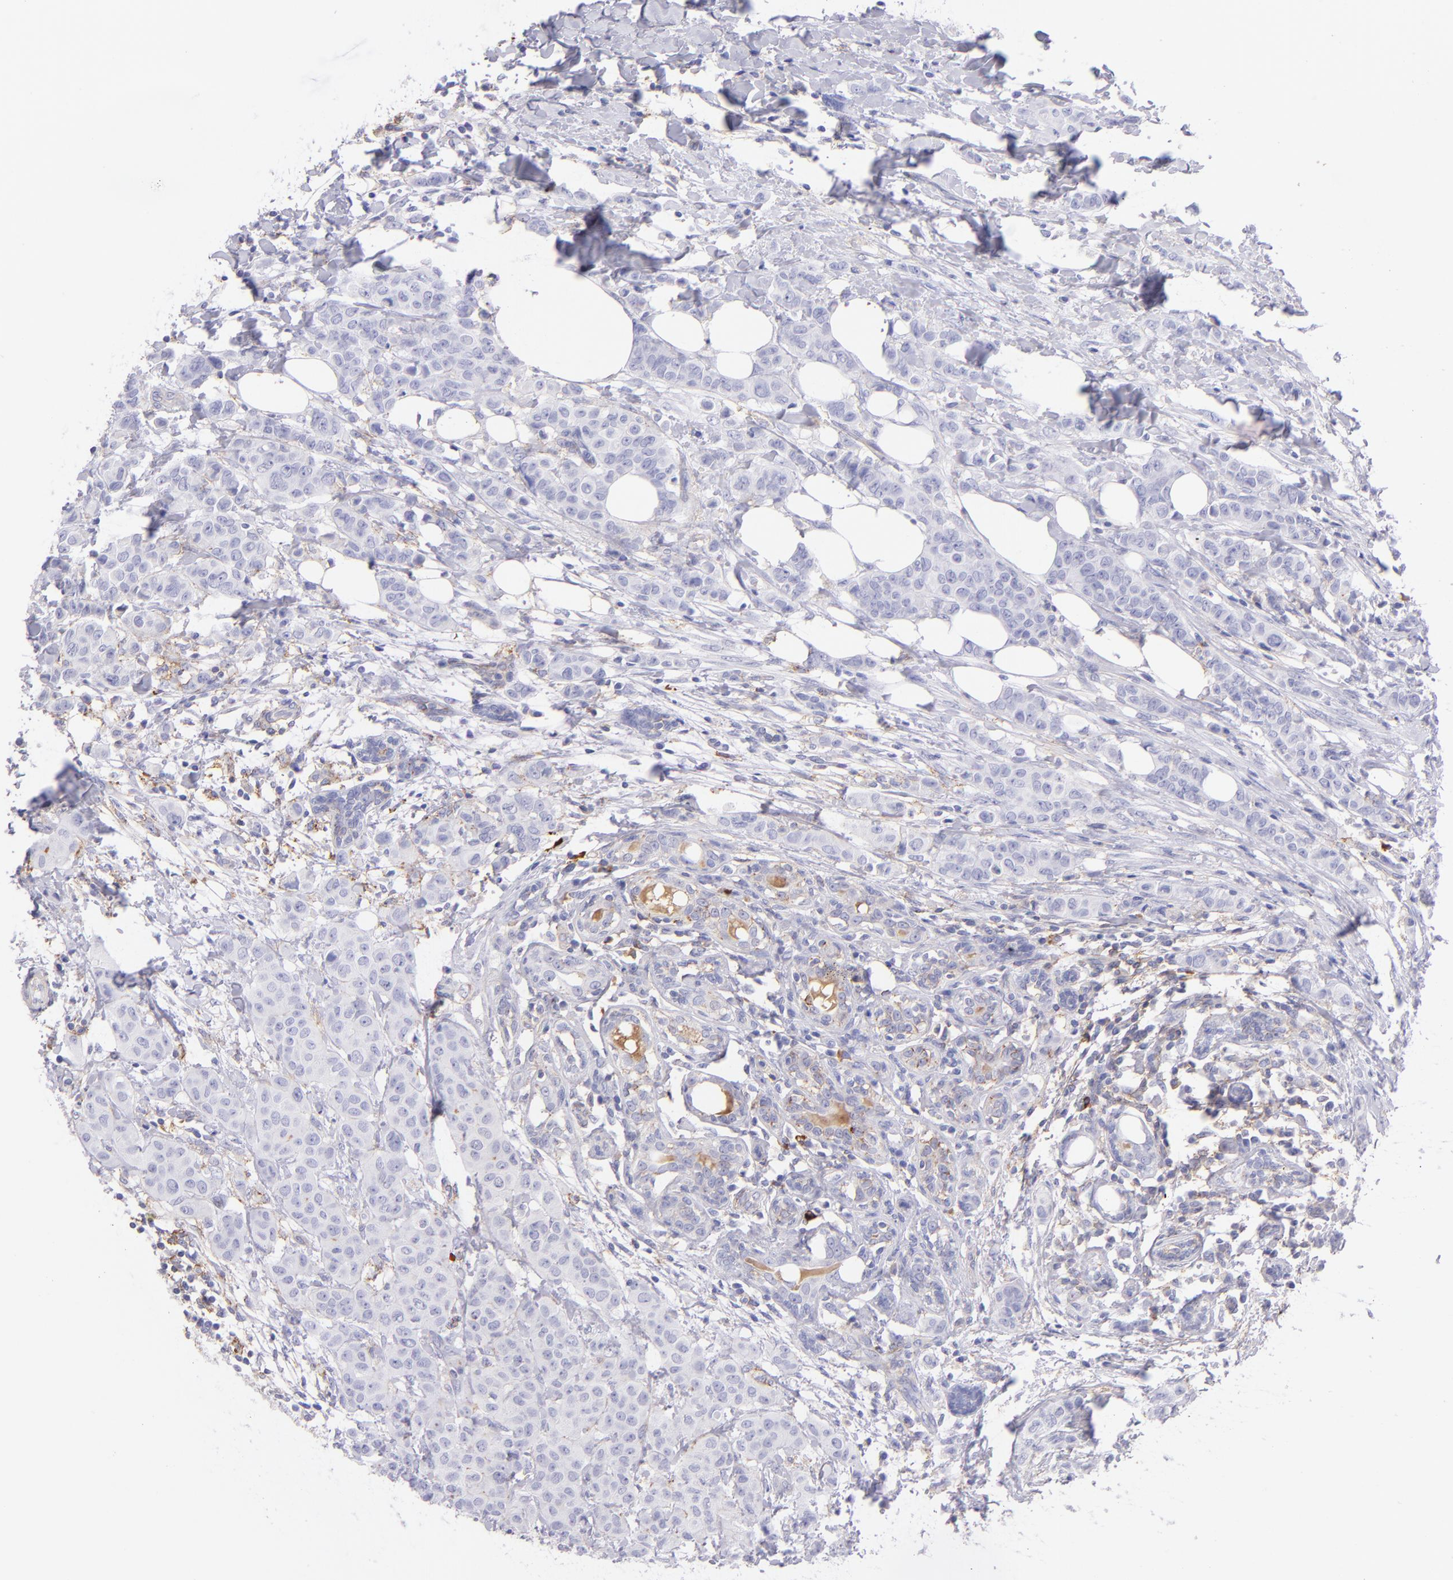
{"staining": {"intensity": "negative", "quantity": "none", "location": "none"}, "tissue": "breast cancer", "cell_type": "Tumor cells", "image_type": "cancer", "snomed": [{"axis": "morphology", "description": "Duct carcinoma"}, {"axis": "topography", "description": "Breast"}], "caption": "Immunohistochemistry of human breast intraductal carcinoma reveals no expression in tumor cells. (DAB IHC visualized using brightfield microscopy, high magnification).", "gene": "CD81", "patient": {"sex": "female", "age": 40}}